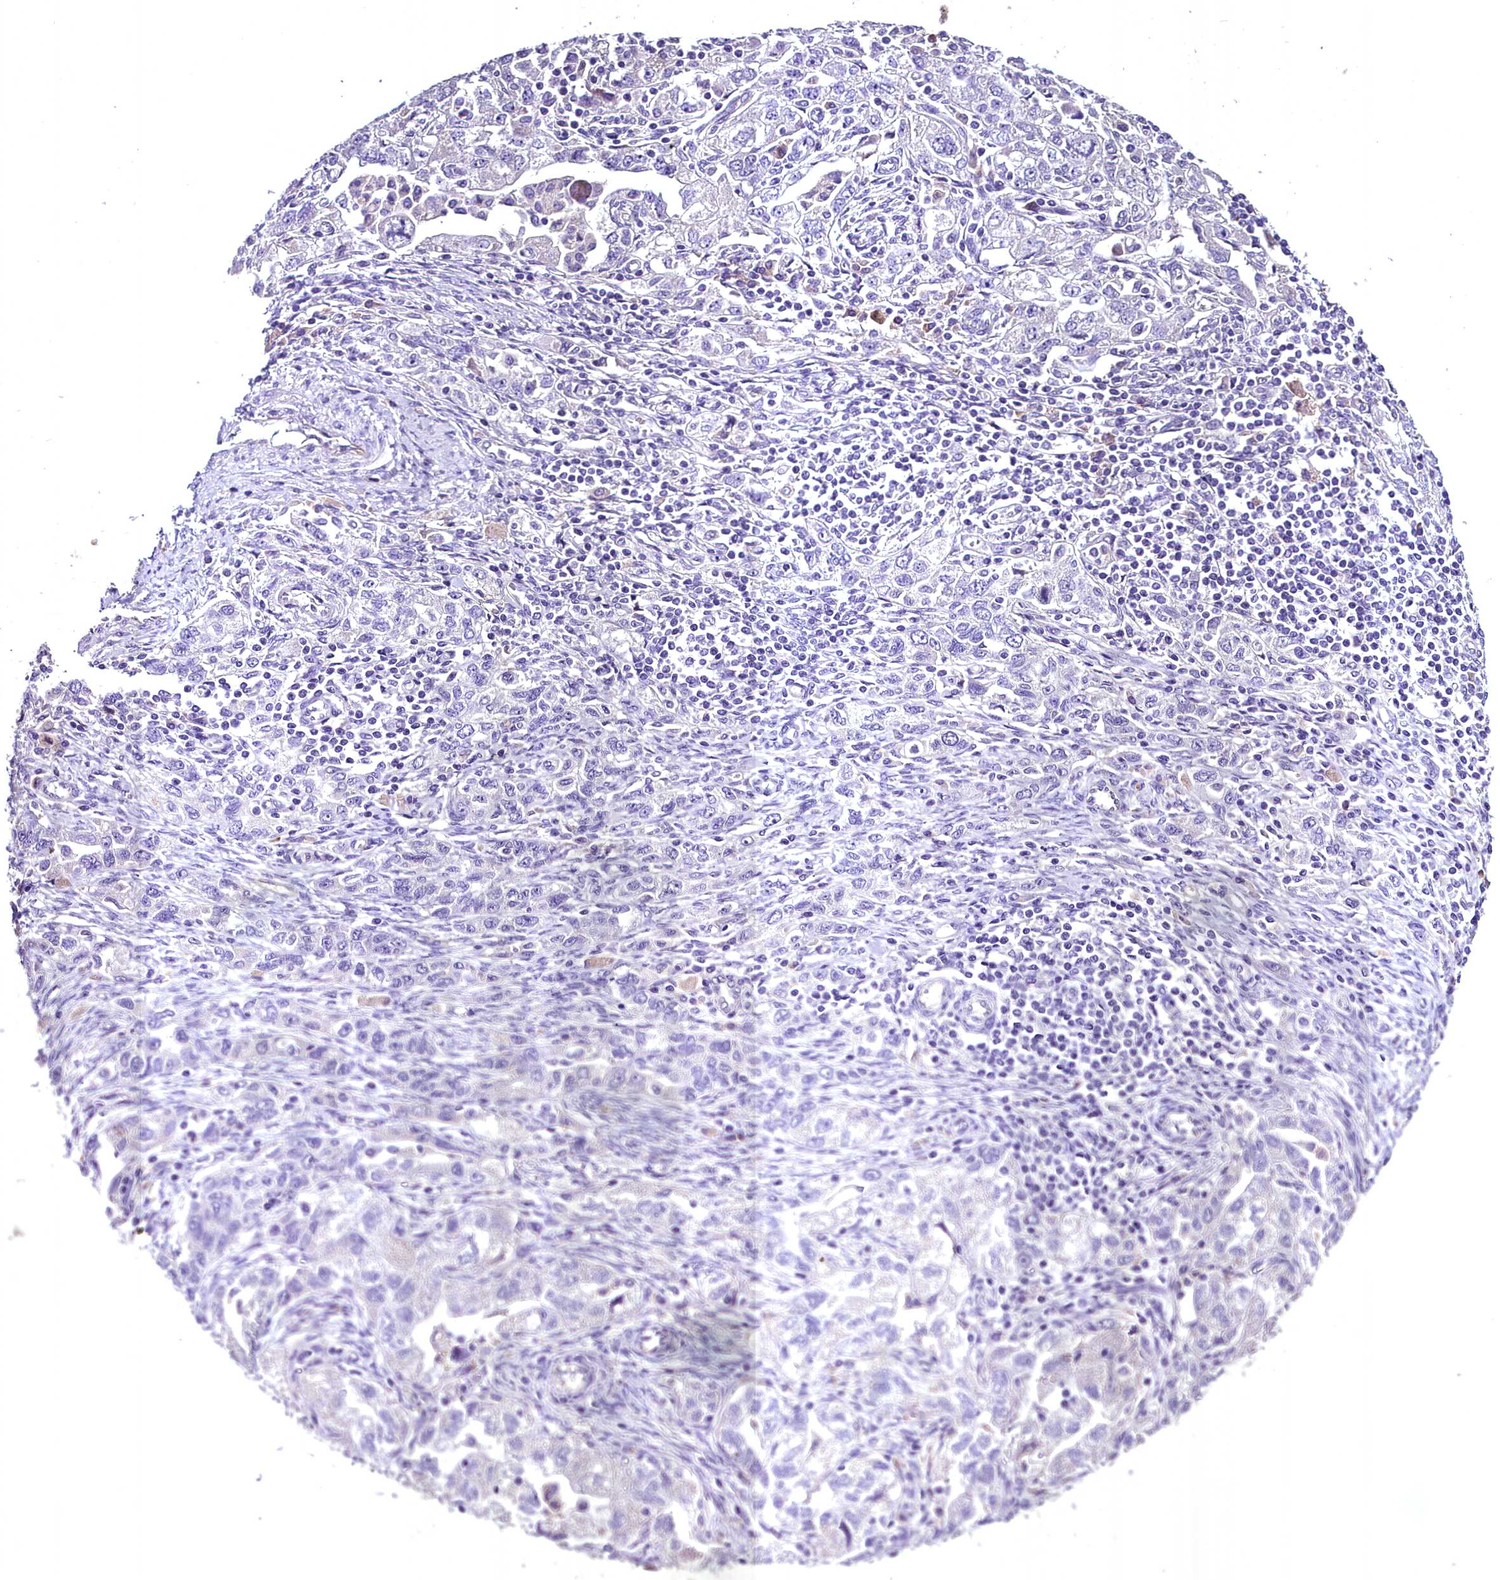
{"staining": {"intensity": "negative", "quantity": "none", "location": "none"}, "tissue": "ovarian cancer", "cell_type": "Tumor cells", "image_type": "cancer", "snomed": [{"axis": "morphology", "description": "Carcinoma, NOS"}, {"axis": "morphology", "description": "Cystadenocarcinoma, serous, NOS"}, {"axis": "topography", "description": "Ovary"}], "caption": "DAB (3,3'-diaminobenzidine) immunohistochemical staining of carcinoma (ovarian) demonstrates no significant staining in tumor cells.", "gene": "MS4A18", "patient": {"sex": "female", "age": 69}}